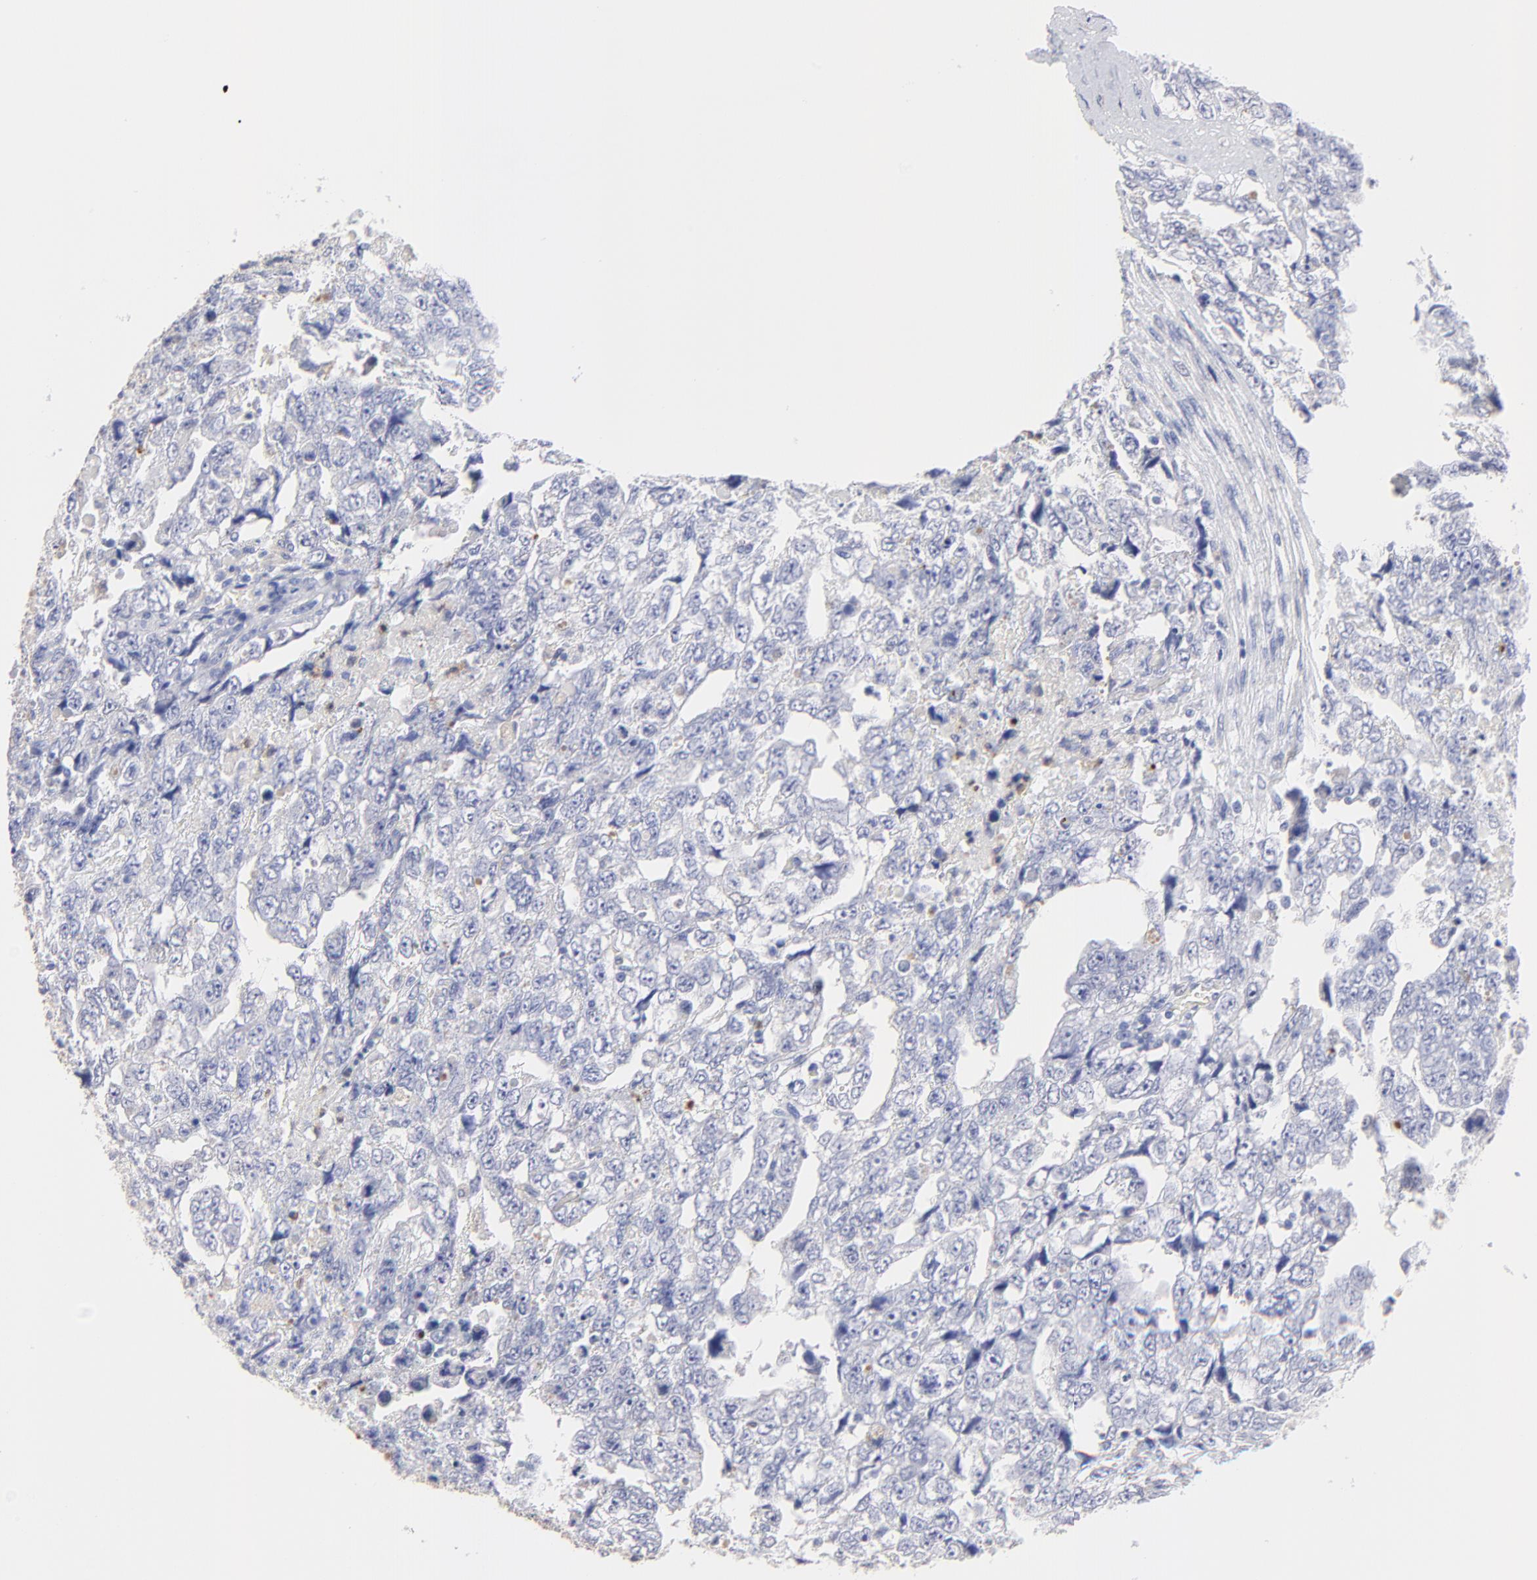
{"staining": {"intensity": "negative", "quantity": "none", "location": "none"}, "tissue": "testis cancer", "cell_type": "Tumor cells", "image_type": "cancer", "snomed": [{"axis": "morphology", "description": "Carcinoma, Embryonal, NOS"}, {"axis": "topography", "description": "Testis"}], "caption": "Immunohistochemical staining of testis embryonal carcinoma shows no significant positivity in tumor cells.", "gene": "SMARCA1", "patient": {"sex": "male", "age": 36}}